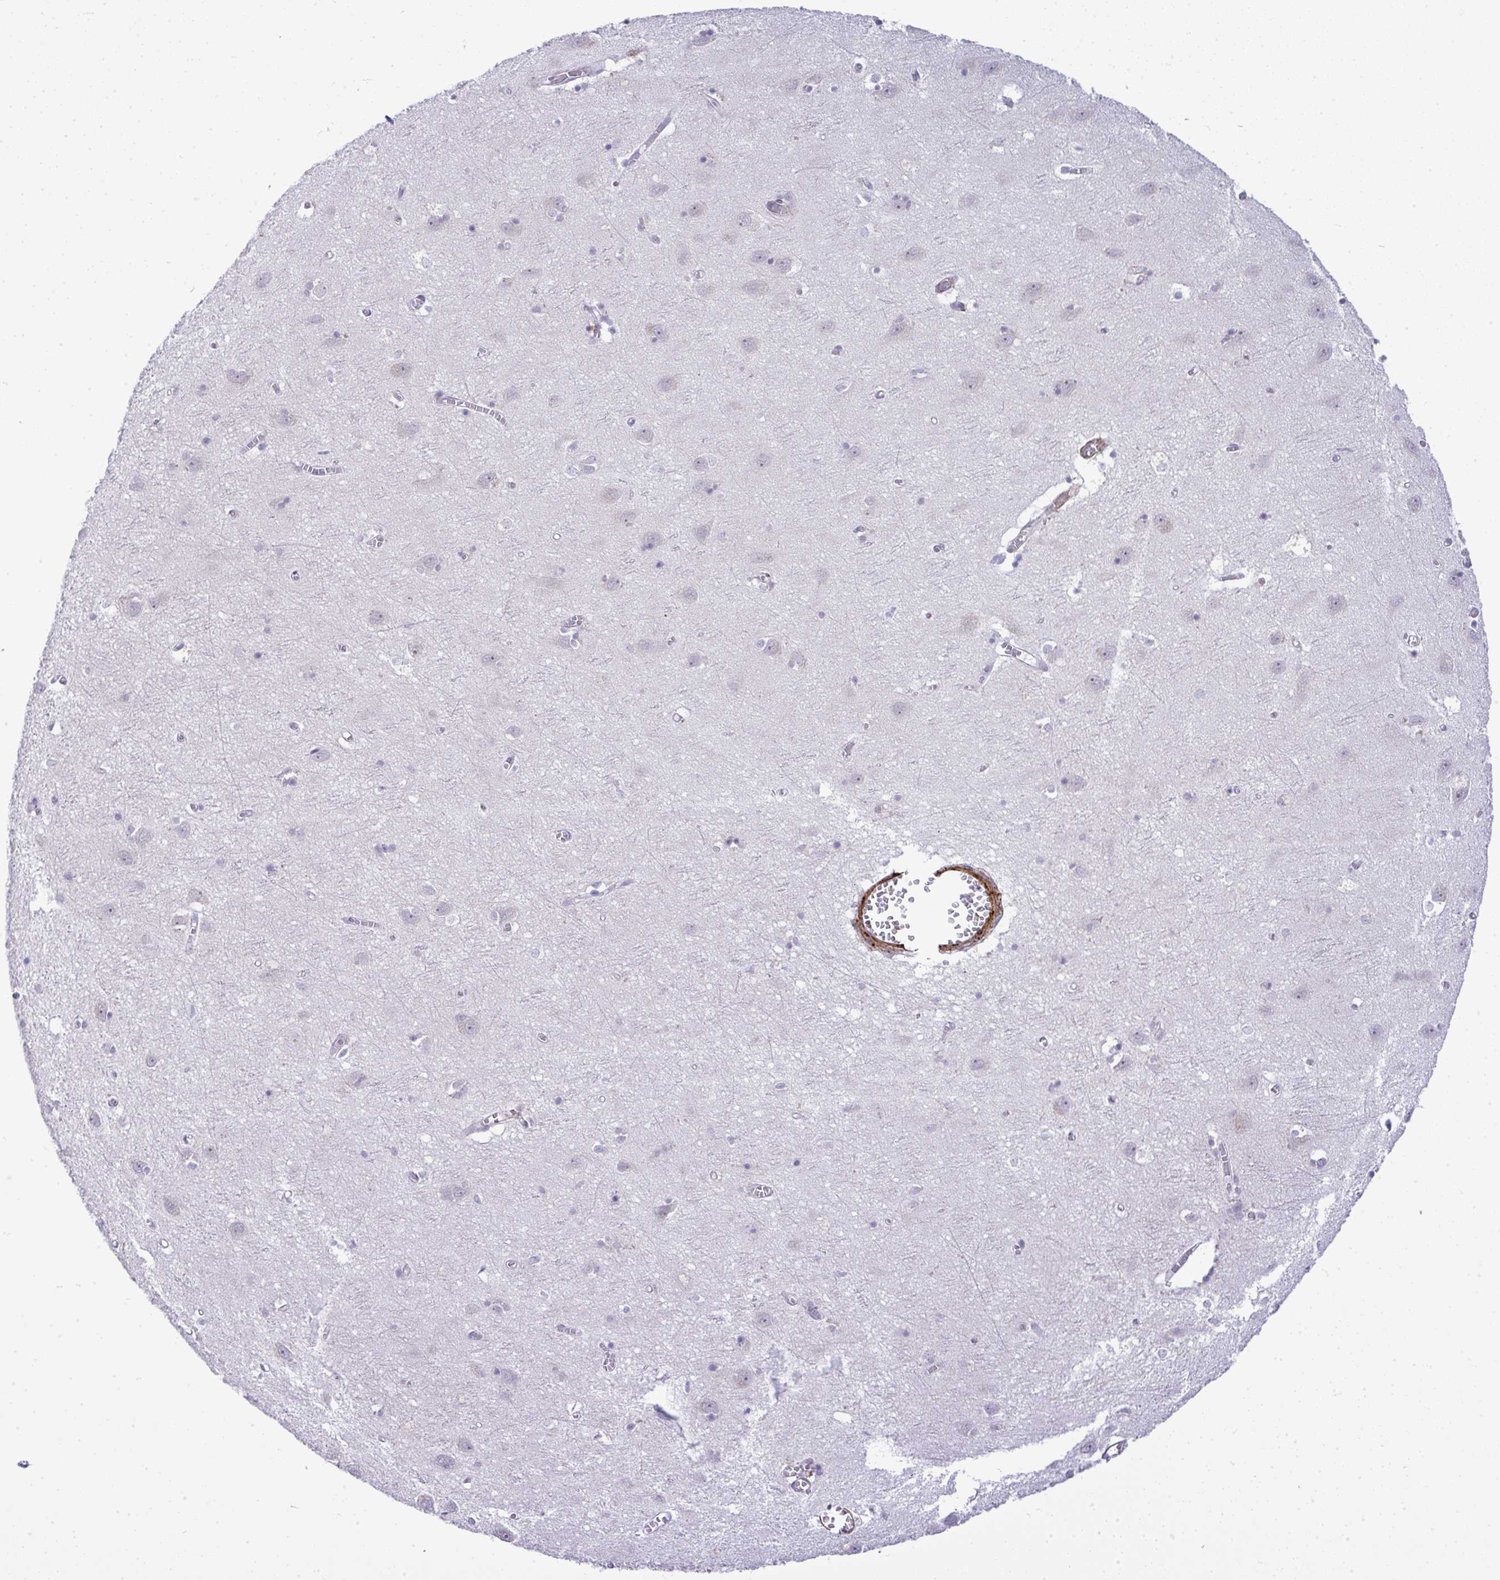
{"staining": {"intensity": "negative", "quantity": "none", "location": "none"}, "tissue": "cerebral cortex", "cell_type": "Endothelial cells", "image_type": "normal", "snomed": [{"axis": "morphology", "description": "Normal tissue, NOS"}, {"axis": "topography", "description": "Cerebral cortex"}], "caption": "Endothelial cells show no significant protein expression in unremarkable cerebral cortex. Brightfield microscopy of IHC stained with DAB (brown) and hematoxylin (blue), captured at high magnification.", "gene": "UBE2S", "patient": {"sex": "male", "age": 70}}